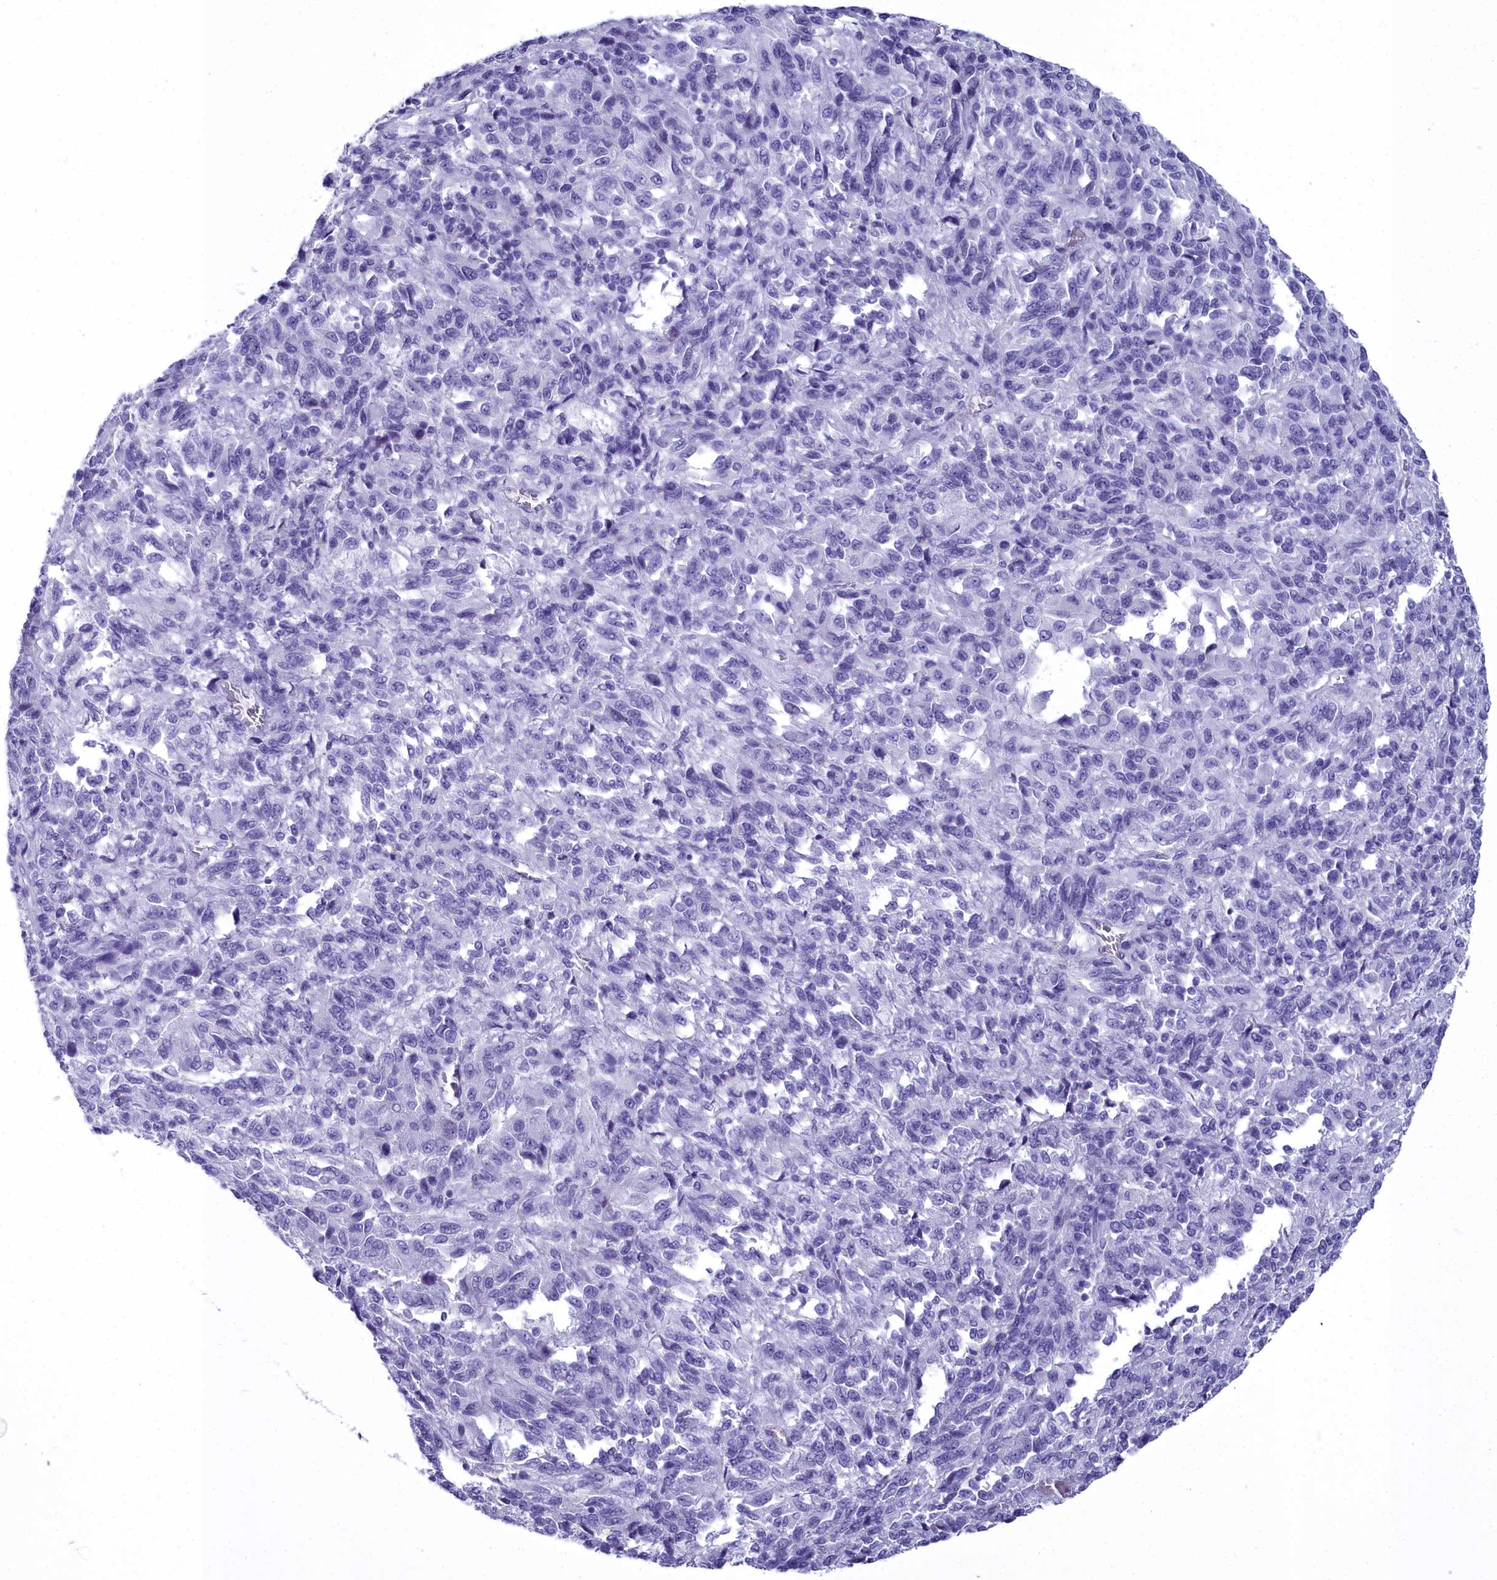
{"staining": {"intensity": "negative", "quantity": "none", "location": "none"}, "tissue": "melanoma", "cell_type": "Tumor cells", "image_type": "cancer", "snomed": [{"axis": "morphology", "description": "Malignant melanoma, Metastatic site"}, {"axis": "topography", "description": "Lung"}], "caption": "Micrograph shows no significant protein expression in tumor cells of malignant melanoma (metastatic site).", "gene": "MAP6", "patient": {"sex": "male", "age": 64}}